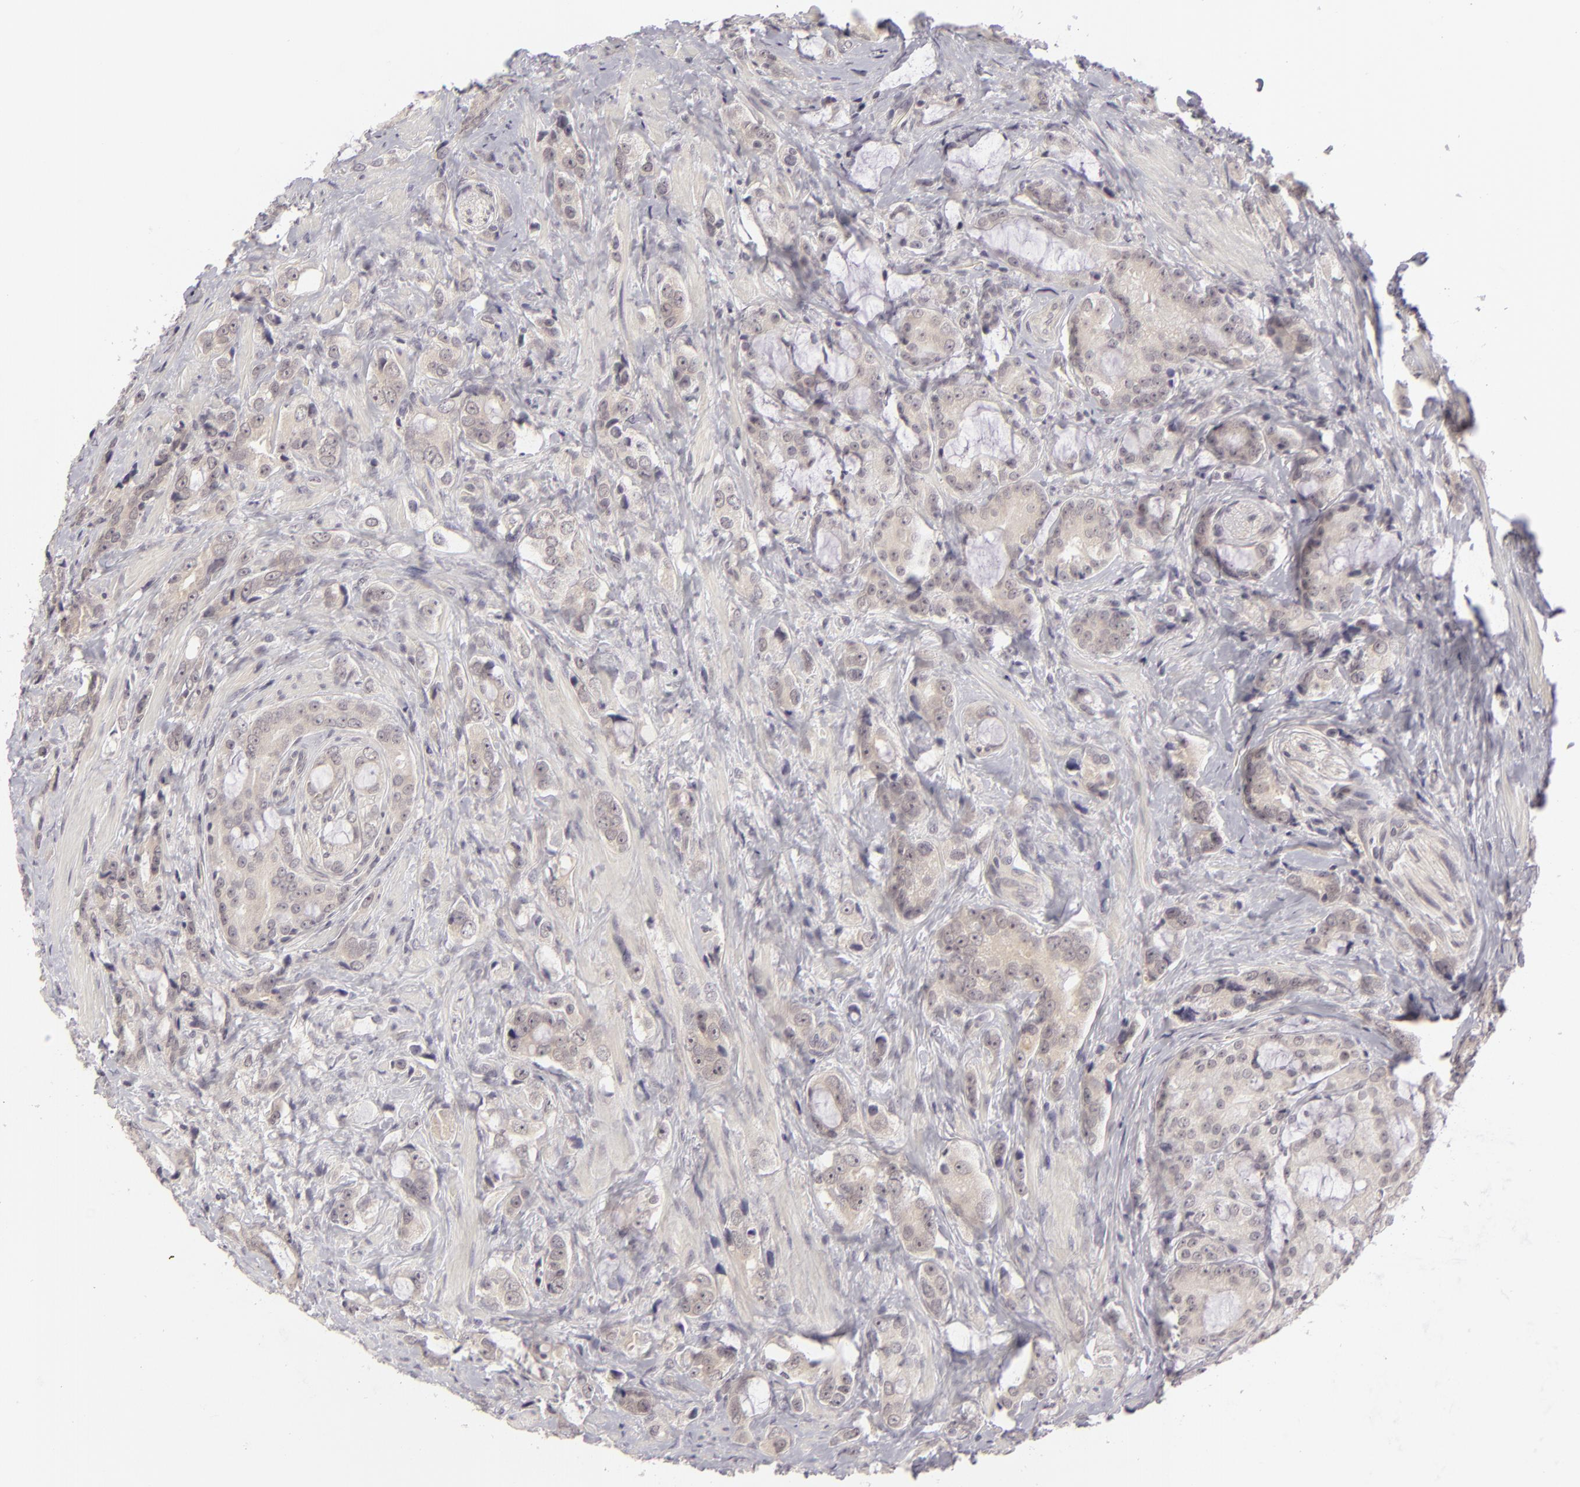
{"staining": {"intensity": "weak", "quantity": ">75%", "location": "cytoplasmic/membranous"}, "tissue": "prostate cancer", "cell_type": "Tumor cells", "image_type": "cancer", "snomed": [{"axis": "morphology", "description": "Adenocarcinoma, Medium grade"}, {"axis": "topography", "description": "Prostate"}], "caption": "Tumor cells demonstrate low levels of weak cytoplasmic/membranous expression in approximately >75% of cells in human prostate medium-grade adenocarcinoma.", "gene": "DLG3", "patient": {"sex": "male", "age": 70}}